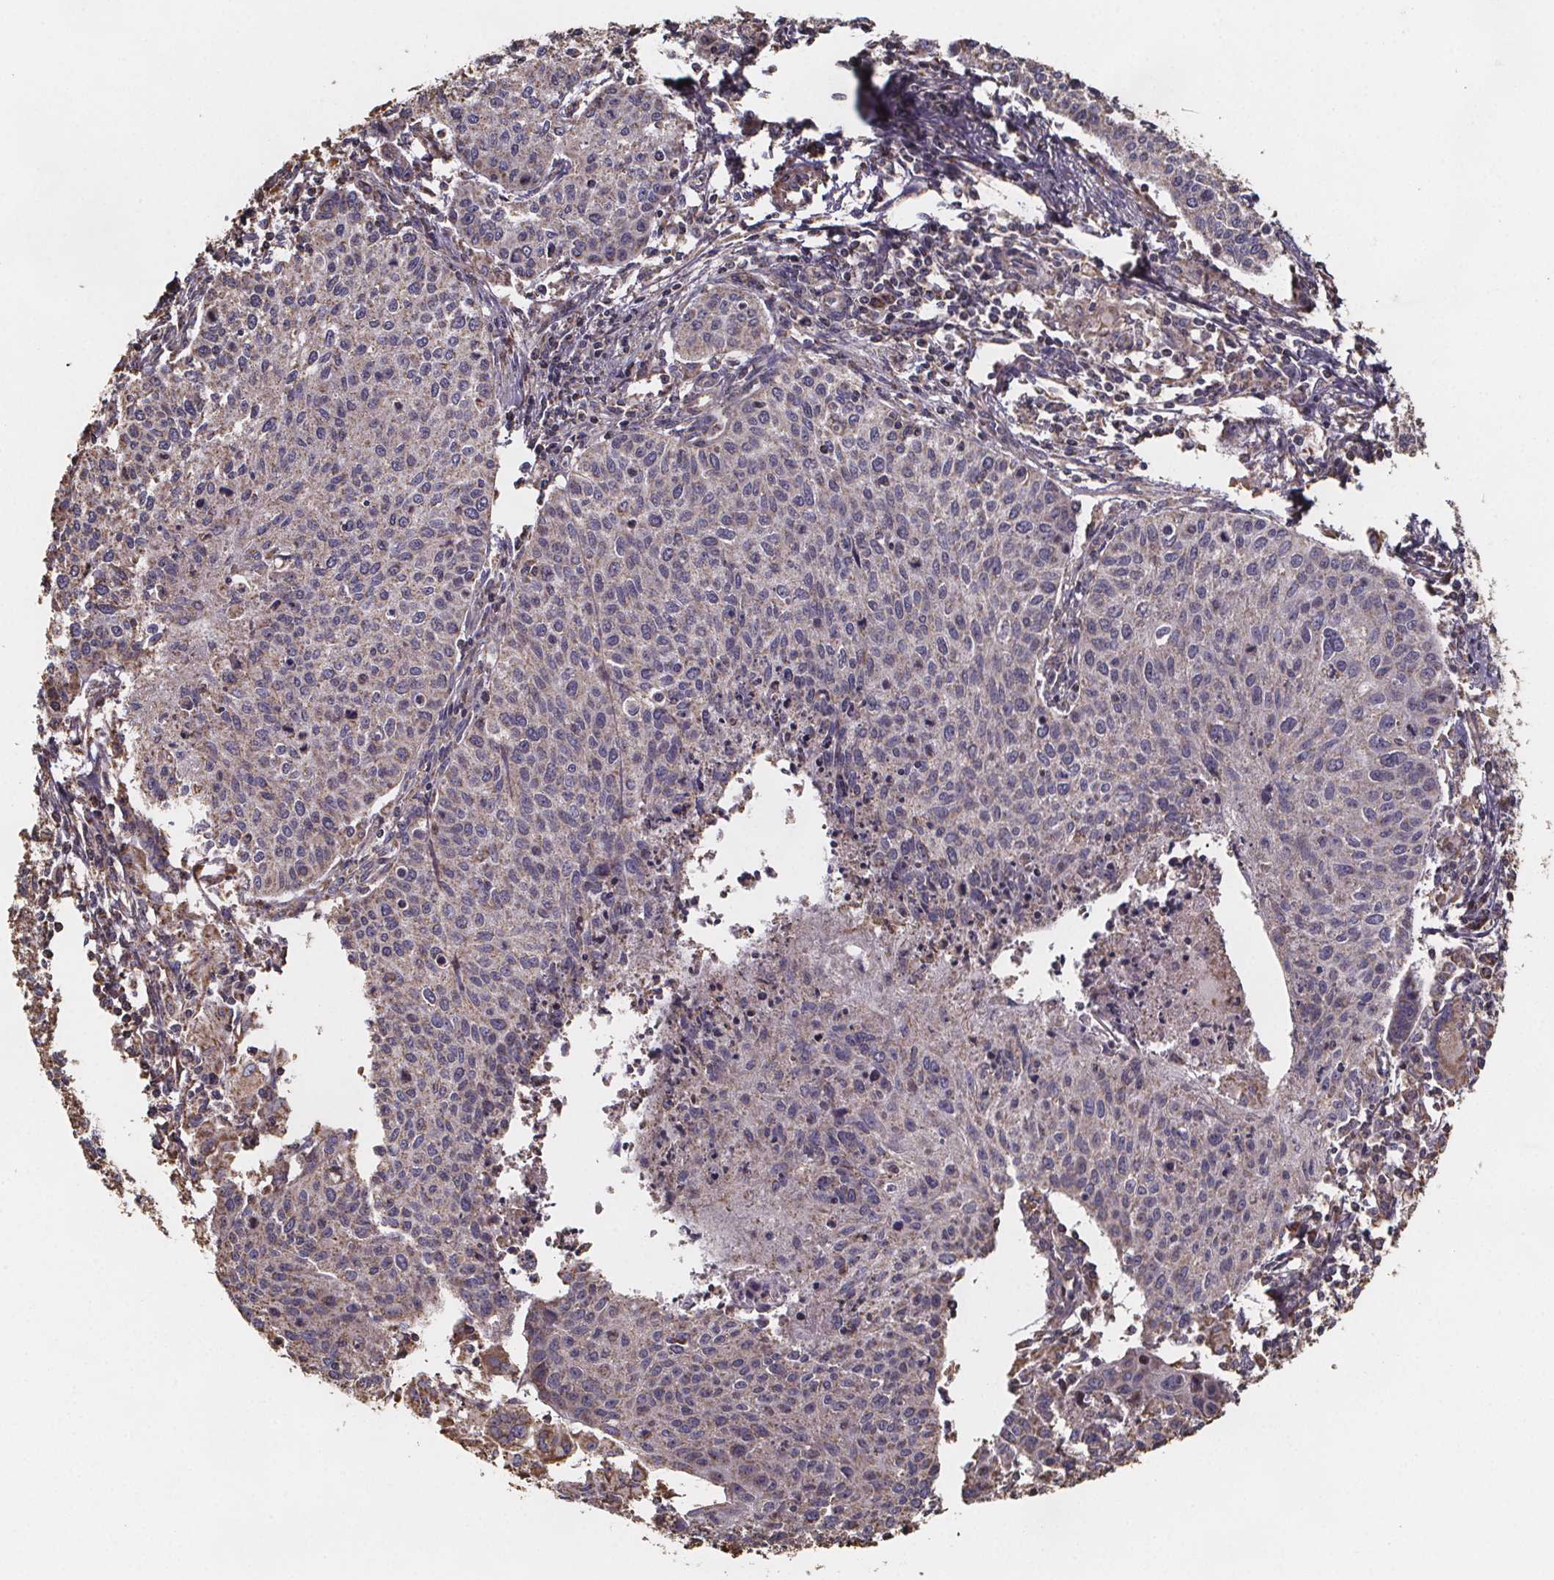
{"staining": {"intensity": "weak", "quantity": "<25%", "location": "cytoplasmic/membranous"}, "tissue": "cervical cancer", "cell_type": "Tumor cells", "image_type": "cancer", "snomed": [{"axis": "morphology", "description": "Squamous cell carcinoma, NOS"}, {"axis": "topography", "description": "Cervix"}], "caption": "This image is of squamous cell carcinoma (cervical) stained with IHC to label a protein in brown with the nuclei are counter-stained blue. There is no positivity in tumor cells.", "gene": "SLC35D2", "patient": {"sex": "female", "age": 38}}